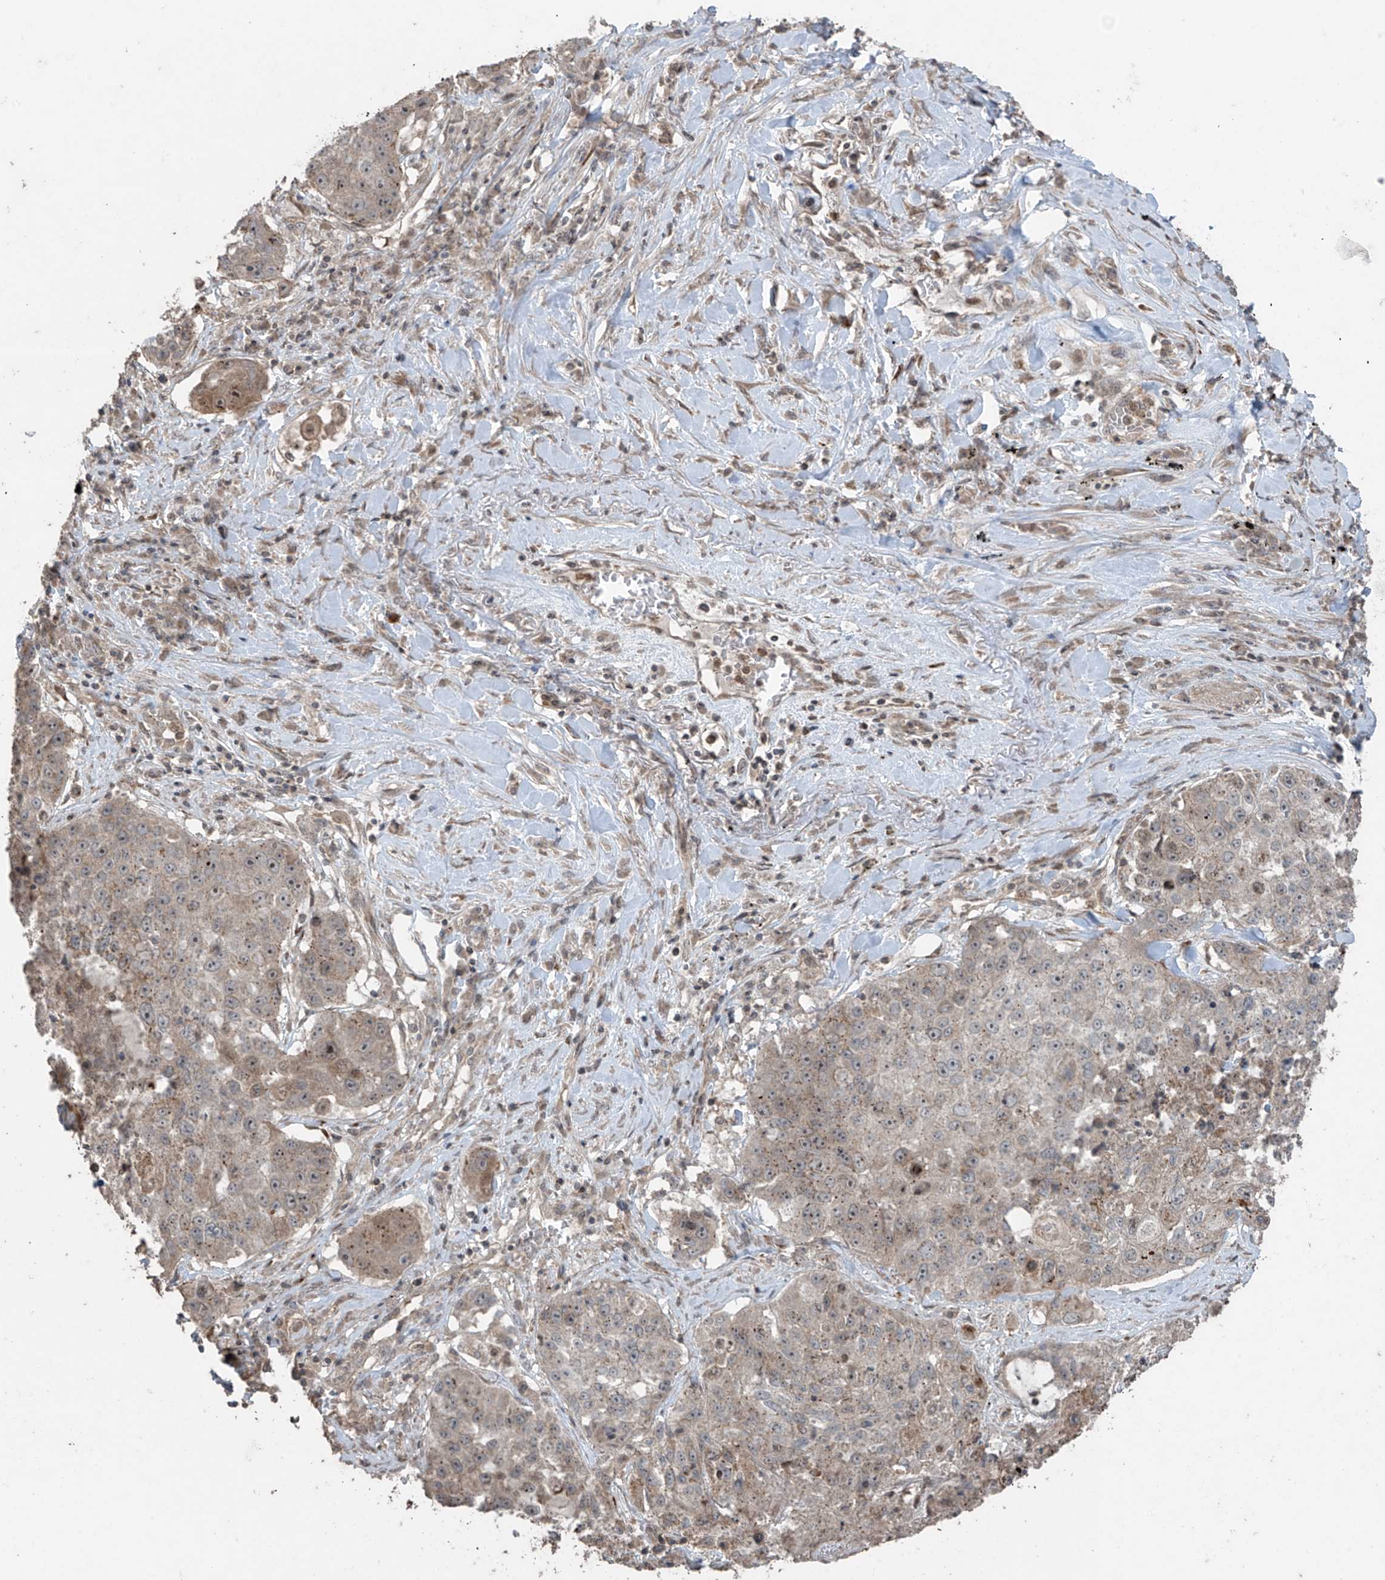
{"staining": {"intensity": "weak", "quantity": "<25%", "location": "cytoplasmic/membranous,nuclear"}, "tissue": "lung cancer", "cell_type": "Tumor cells", "image_type": "cancer", "snomed": [{"axis": "morphology", "description": "Squamous cell carcinoma, NOS"}, {"axis": "topography", "description": "Lung"}], "caption": "Human lung squamous cell carcinoma stained for a protein using immunohistochemistry demonstrates no staining in tumor cells.", "gene": "PGPEP1", "patient": {"sex": "male", "age": 61}}